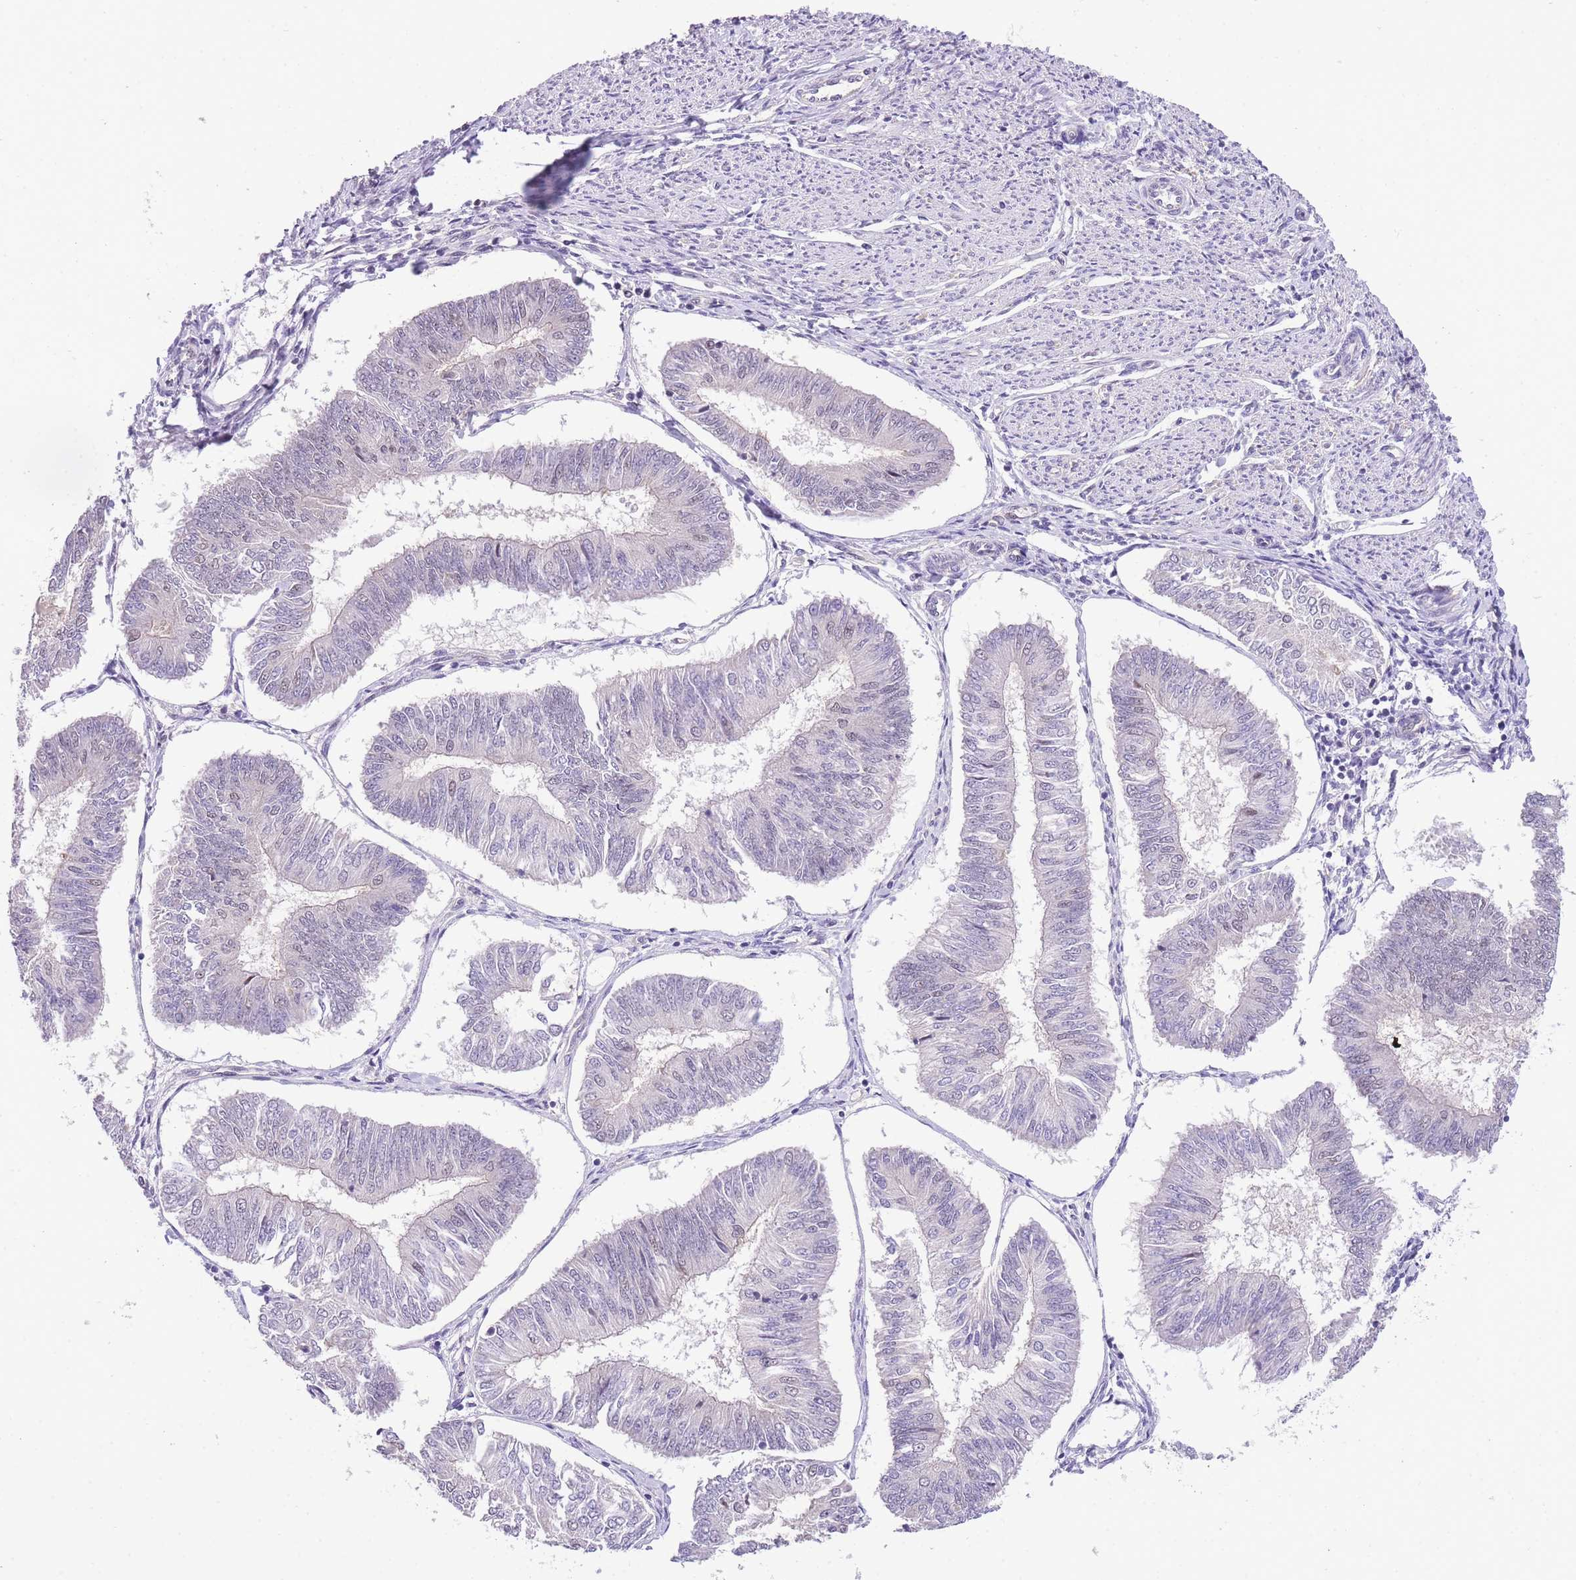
{"staining": {"intensity": "negative", "quantity": "none", "location": "none"}, "tissue": "endometrial cancer", "cell_type": "Tumor cells", "image_type": "cancer", "snomed": [{"axis": "morphology", "description": "Adenocarcinoma, NOS"}, {"axis": "topography", "description": "Endometrium"}], "caption": "The micrograph shows no significant expression in tumor cells of endometrial cancer.", "gene": "SLC35F2", "patient": {"sex": "female", "age": 58}}